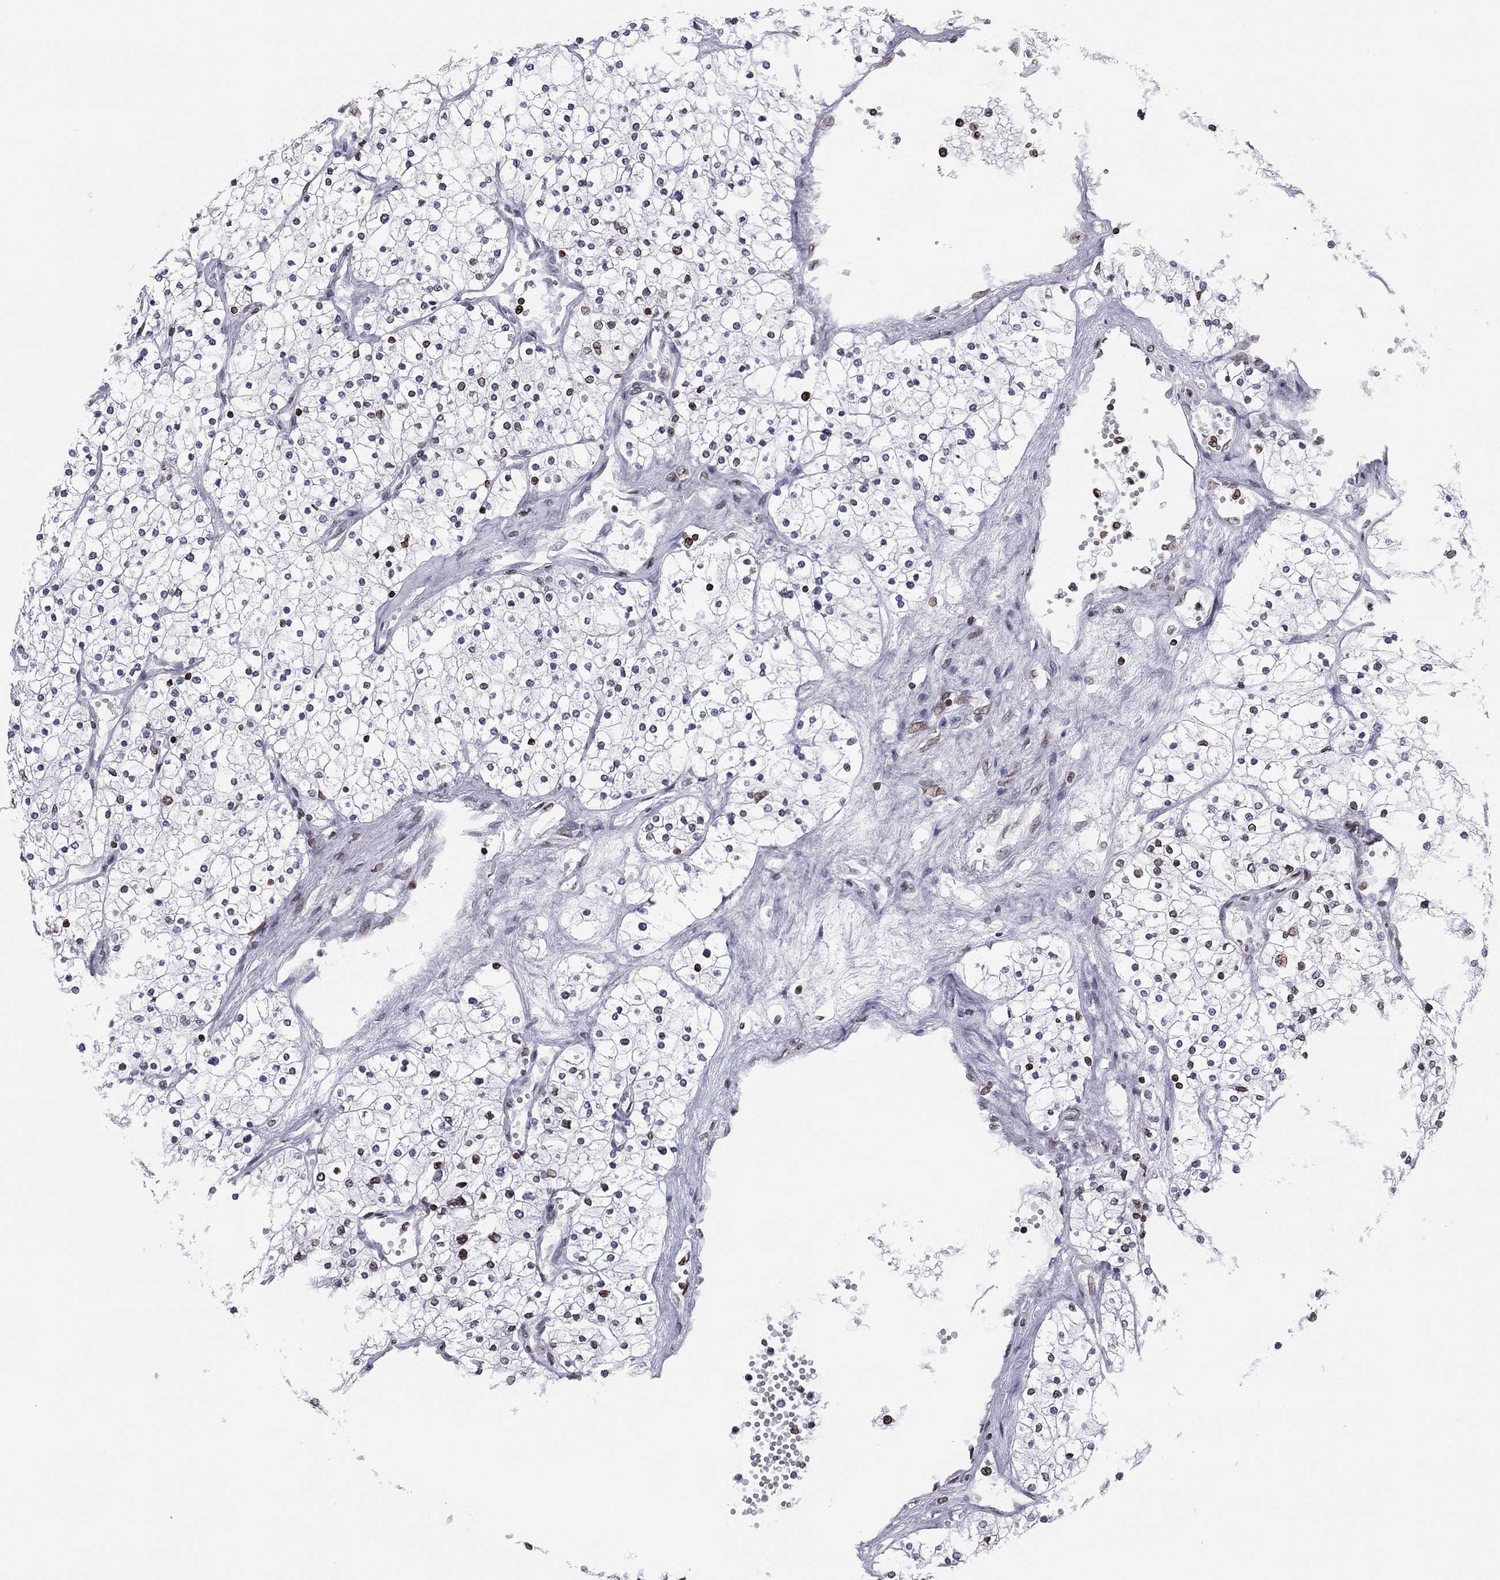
{"staining": {"intensity": "moderate", "quantity": "<25%", "location": "cytoplasmic/membranous,nuclear"}, "tissue": "renal cancer", "cell_type": "Tumor cells", "image_type": "cancer", "snomed": [{"axis": "morphology", "description": "Adenocarcinoma, NOS"}, {"axis": "topography", "description": "Kidney"}], "caption": "Immunohistochemistry of human adenocarcinoma (renal) shows low levels of moderate cytoplasmic/membranous and nuclear staining in about <25% of tumor cells. (DAB (3,3'-diaminobenzidine) = brown stain, brightfield microscopy at high magnification).", "gene": "ESPL1", "patient": {"sex": "male", "age": 80}}